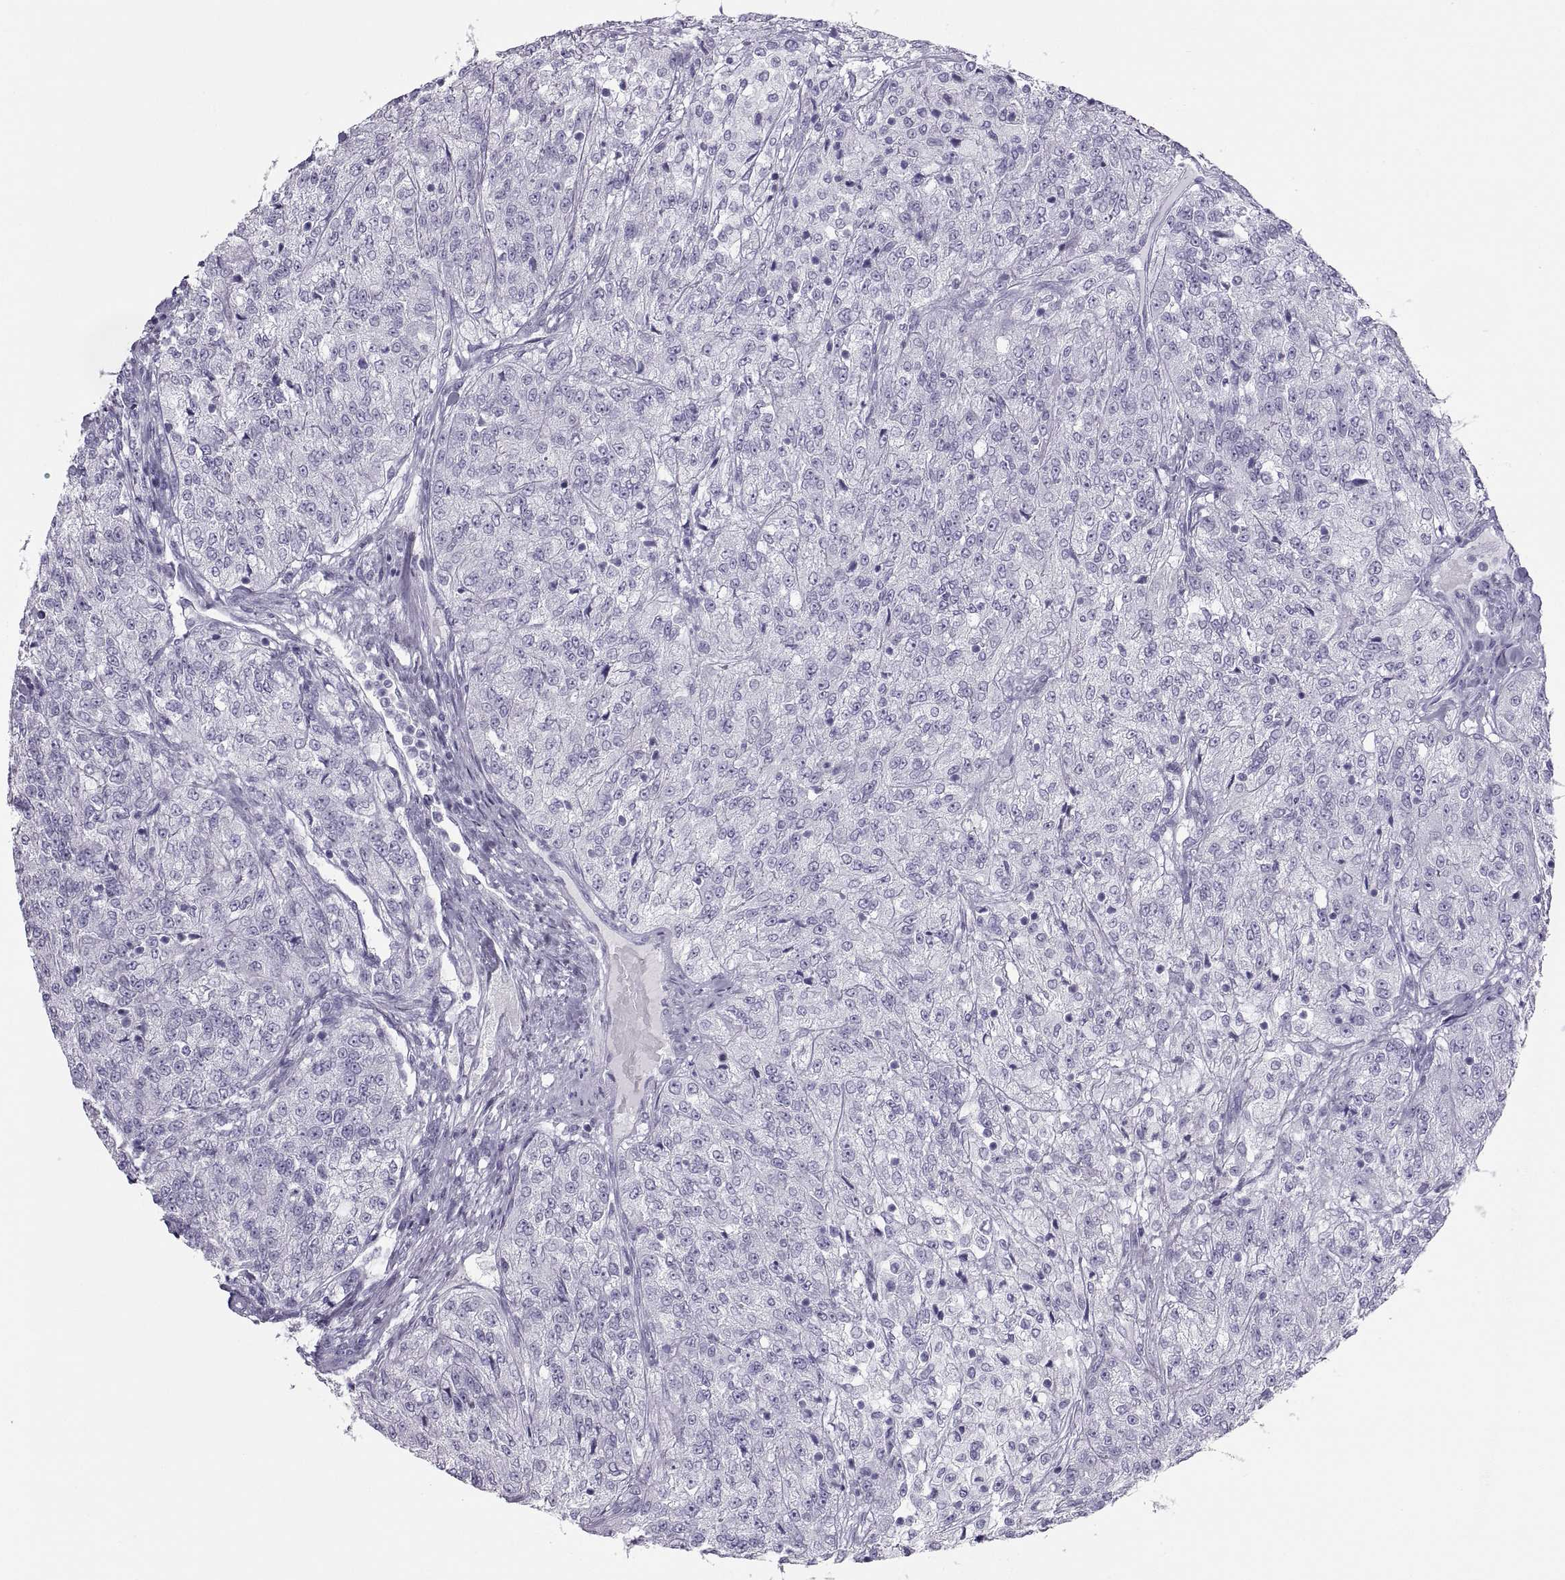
{"staining": {"intensity": "negative", "quantity": "none", "location": "none"}, "tissue": "renal cancer", "cell_type": "Tumor cells", "image_type": "cancer", "snomed": [{"axis": "morphology", "description": "Adenocarcinoma, NOS"}, {"axis": "topography", "description": "Kidney"}], "caption": "Photomicrograph shows no protein positivity in tumor cells of adenocarcinoma (renal) tissue. (DAB (3,3'-diaminobenzidine) immunohistochemistry with hematoxylin counter stain).", "gene": "SEMG1", "patient": {"sex": "female", "age": 63}}